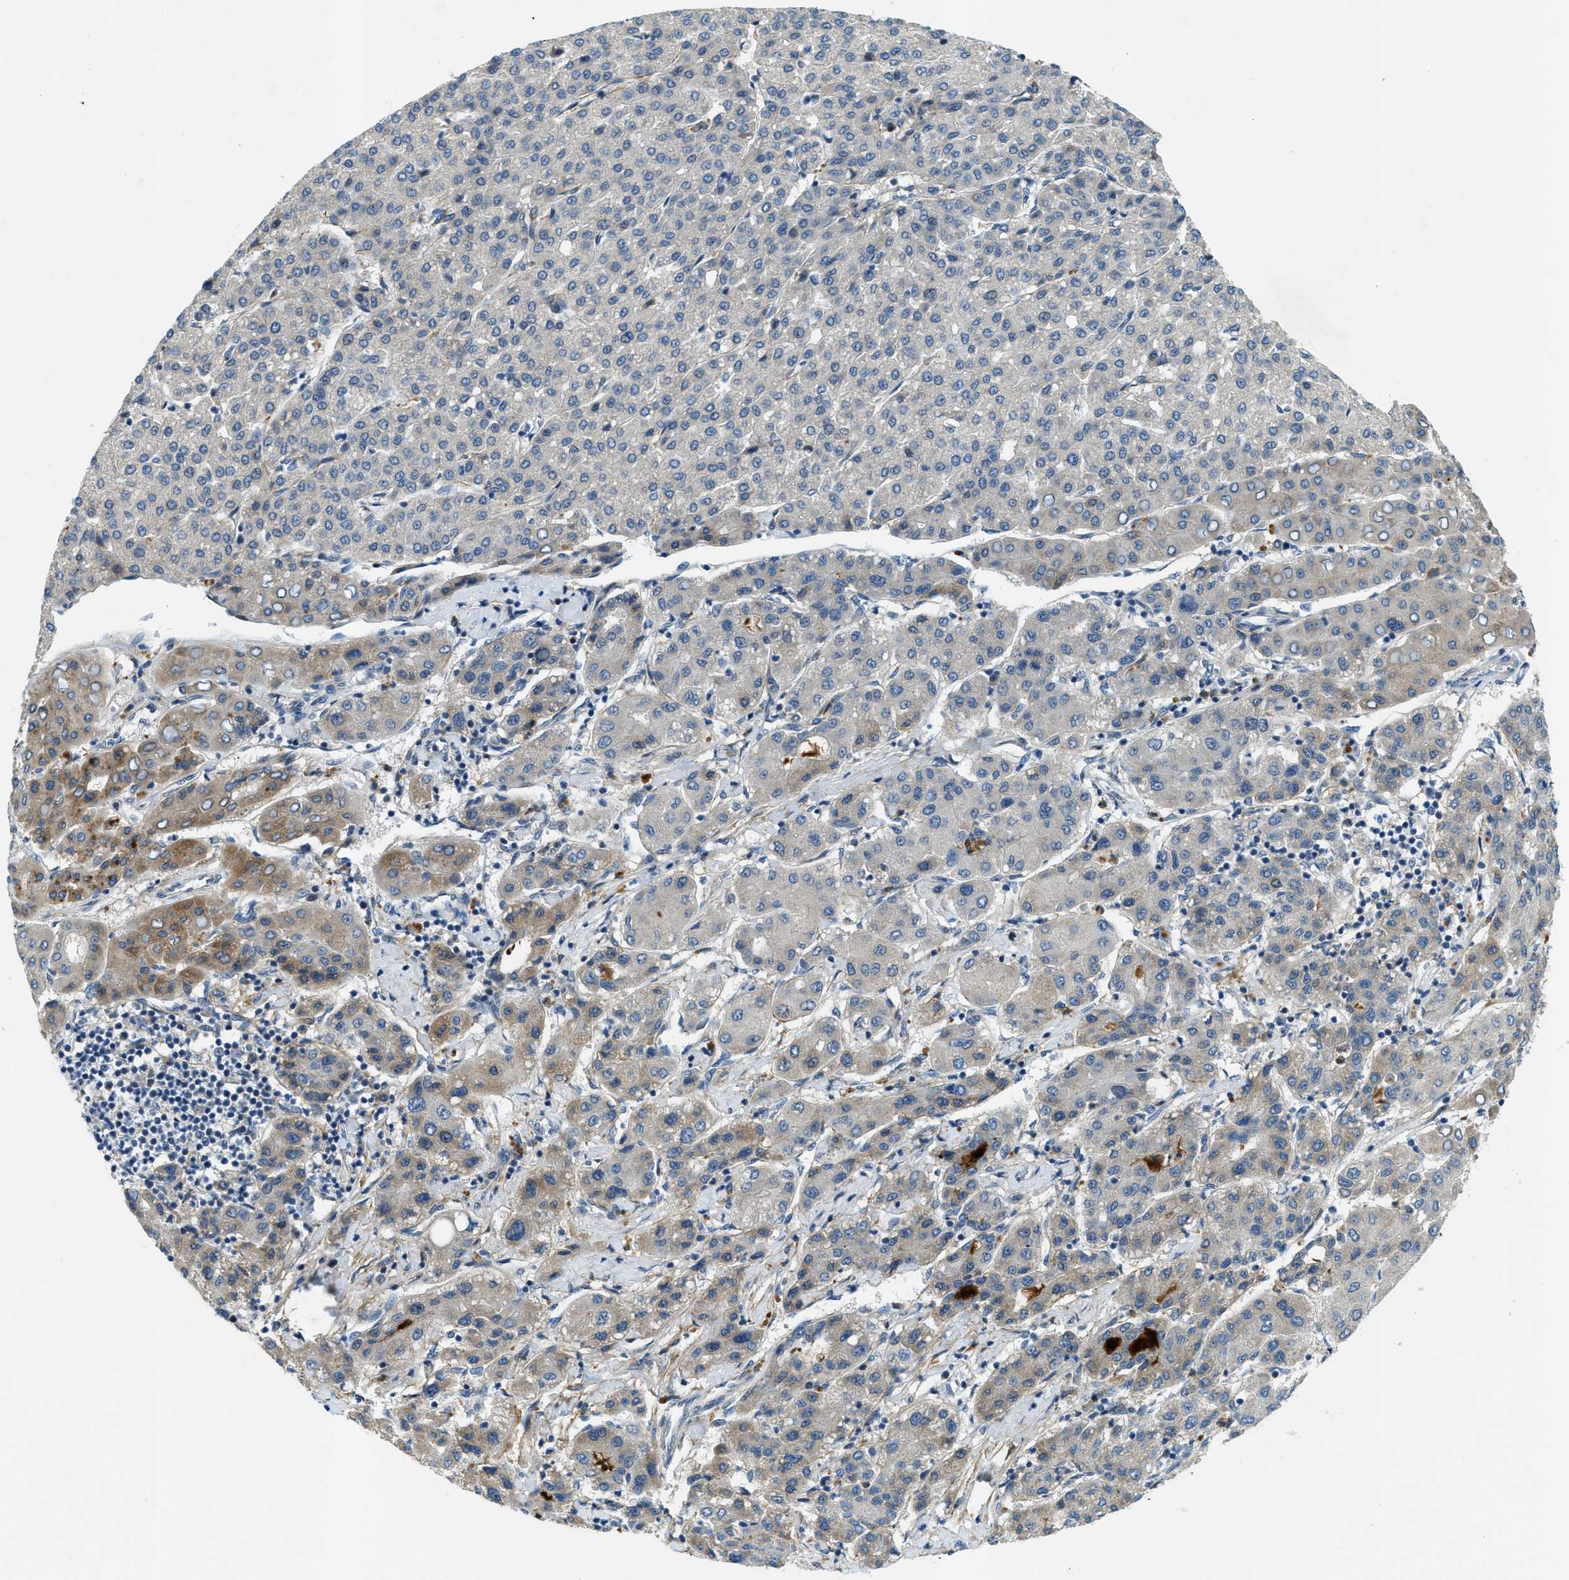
{"staining": {"intensity": "moderate", "quantity": "<25%", "location": "cytoplasmic/membranous"}, "tissue": "liver cancer", "cell_type": "Tumor cells", "image_type": "cancer", "snomed": [{"axis": "morphology", "description": "Carcinoma, Hepatocellular, NOS"}, {"axis": "topography", "description": "Liver"}], "caption": "Moderate cytoplasmic/membranous positivity for a protein is identified in about <25% of tumor cells of liver hepatocellular carcinoma using IHC.", "gene": "SNX14", "patient": {"sex": "male", "age": 65}}